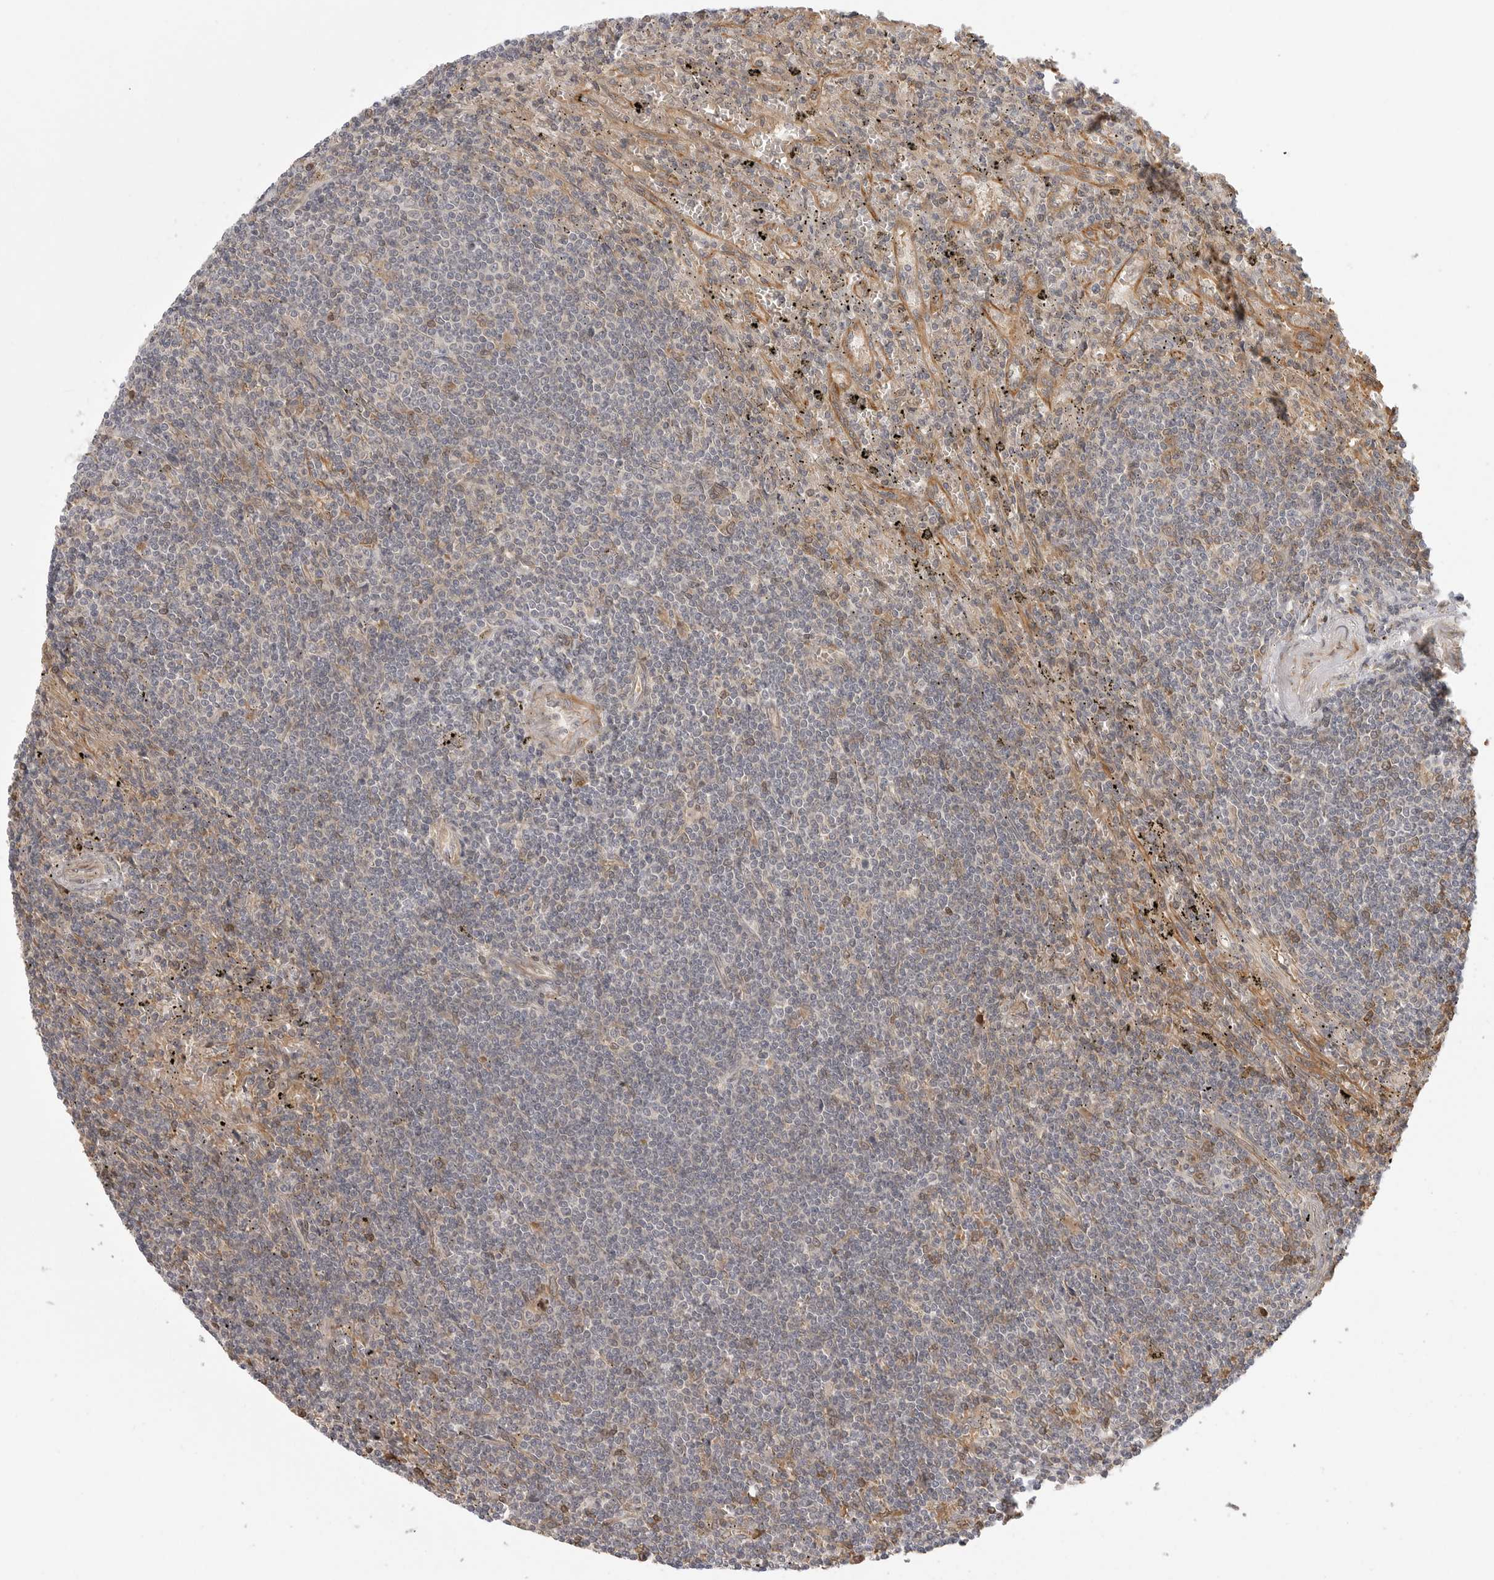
{"staining": {"intensity": "negative", "quantity": "none", "location": "none"}, "tissue": "lymphoma", "cell_type": "Tumor cells", "image_type": "cancer", "snomed": [{"axis": "morphology", "description": "Malignant lymphoma, non-Hodgkin's type, Low grade"}, {"axis": "topography", "description": "Spleen"}], "caption": "The image exhibits no significant staining in tumor cells of malignant lymphoma, non-Hodgkin's type (low-grade).", "gene": "CCPG1", "patient": {"sex": "male", "age": 76}}